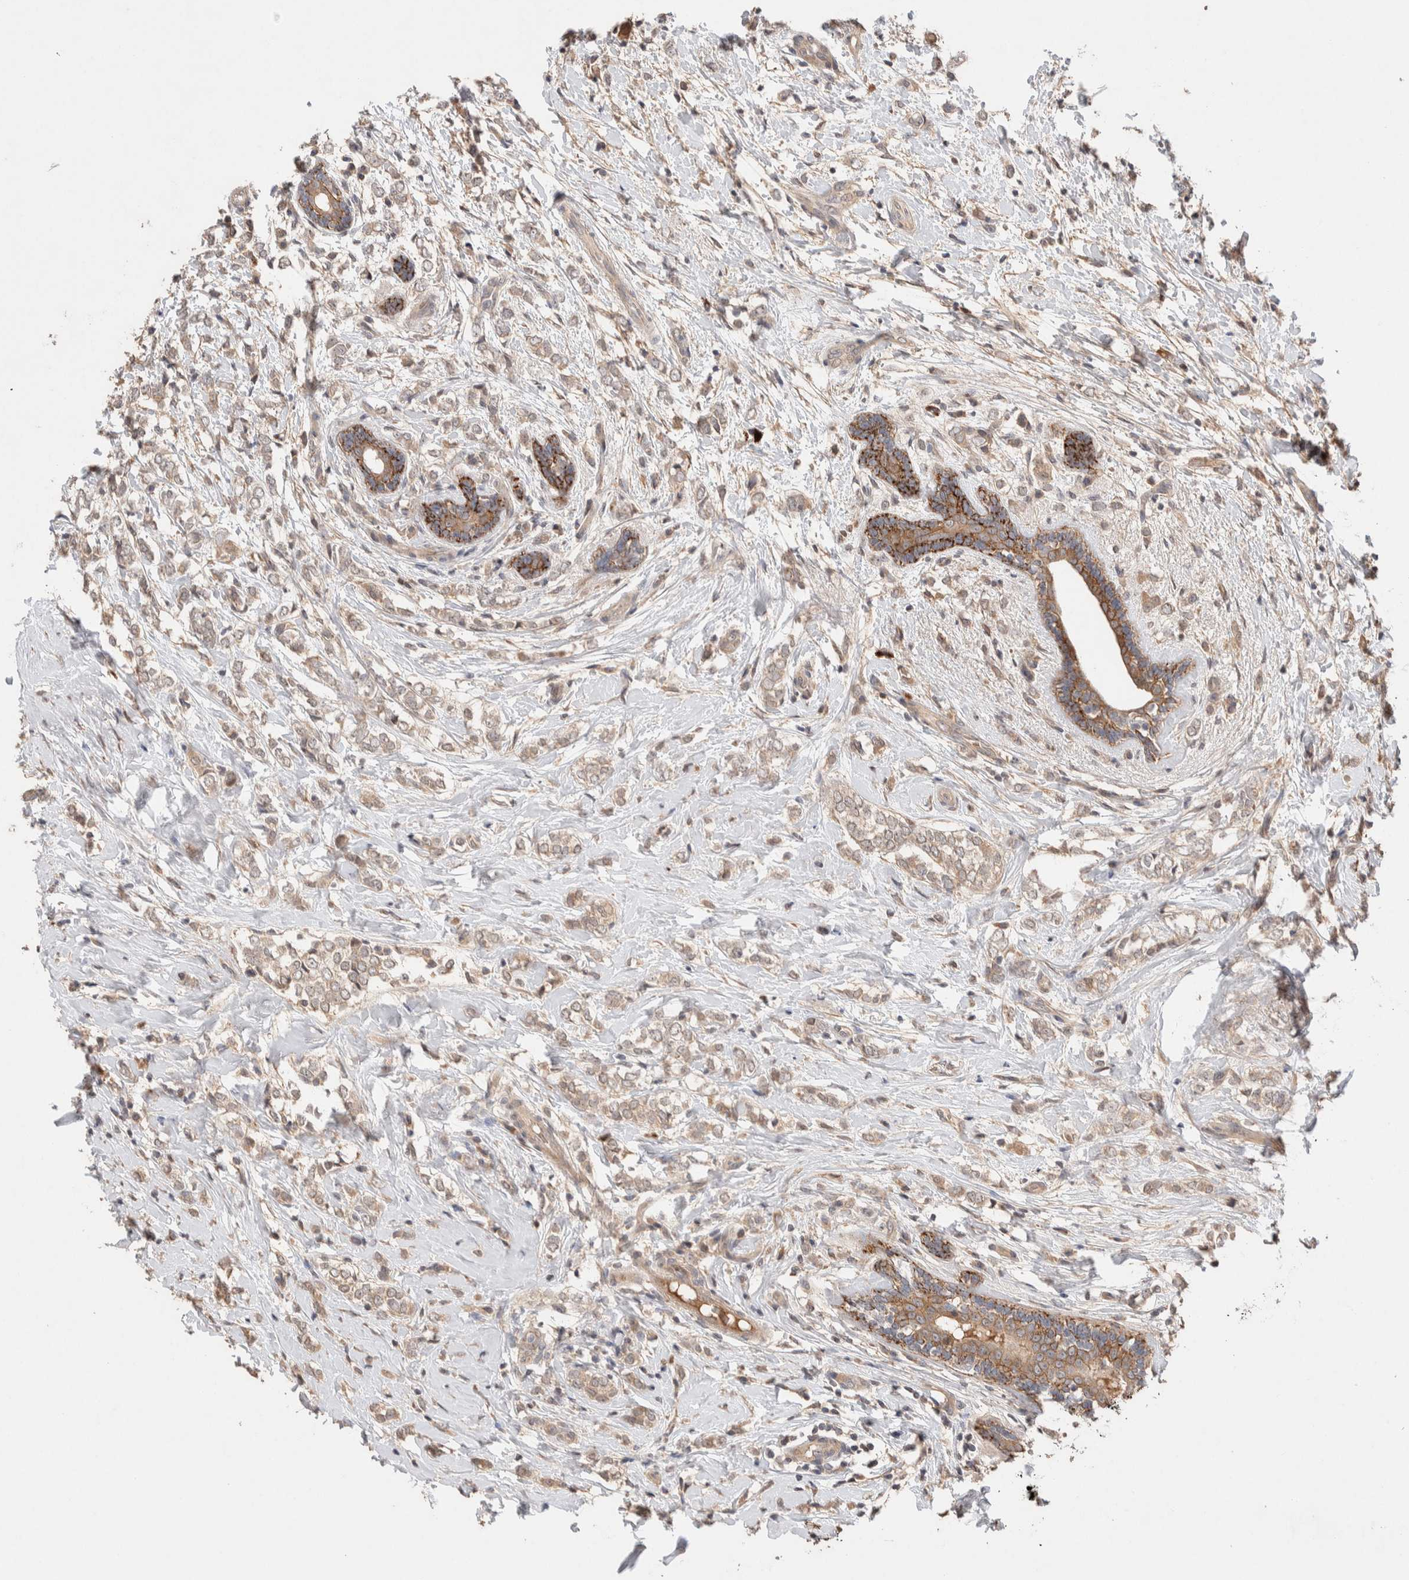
{"staining": {"intensity": "weak", "quantity": ">75%", "location": "cytoplasmic/membranous"}, "tissue": "breast cancer", "cell_type": "Tumor cells", "image_type": "cancer", "snomed": [{"axis": "morphology", "description": "Normal tissue, NOS"}, {"axis": "morphology", "description": "Lobular carcinoma"}, {"axis": "topography", "description": "Breast"}], "caption": "Immunohistochemical staining of human breast lobular carcinoma exhibits low levels of weak cytoplasmic/membranous protein staining in approximately >75% of tumor cells.", "gene": "CASK", "patient": {"sex": "female", "age": 47}}